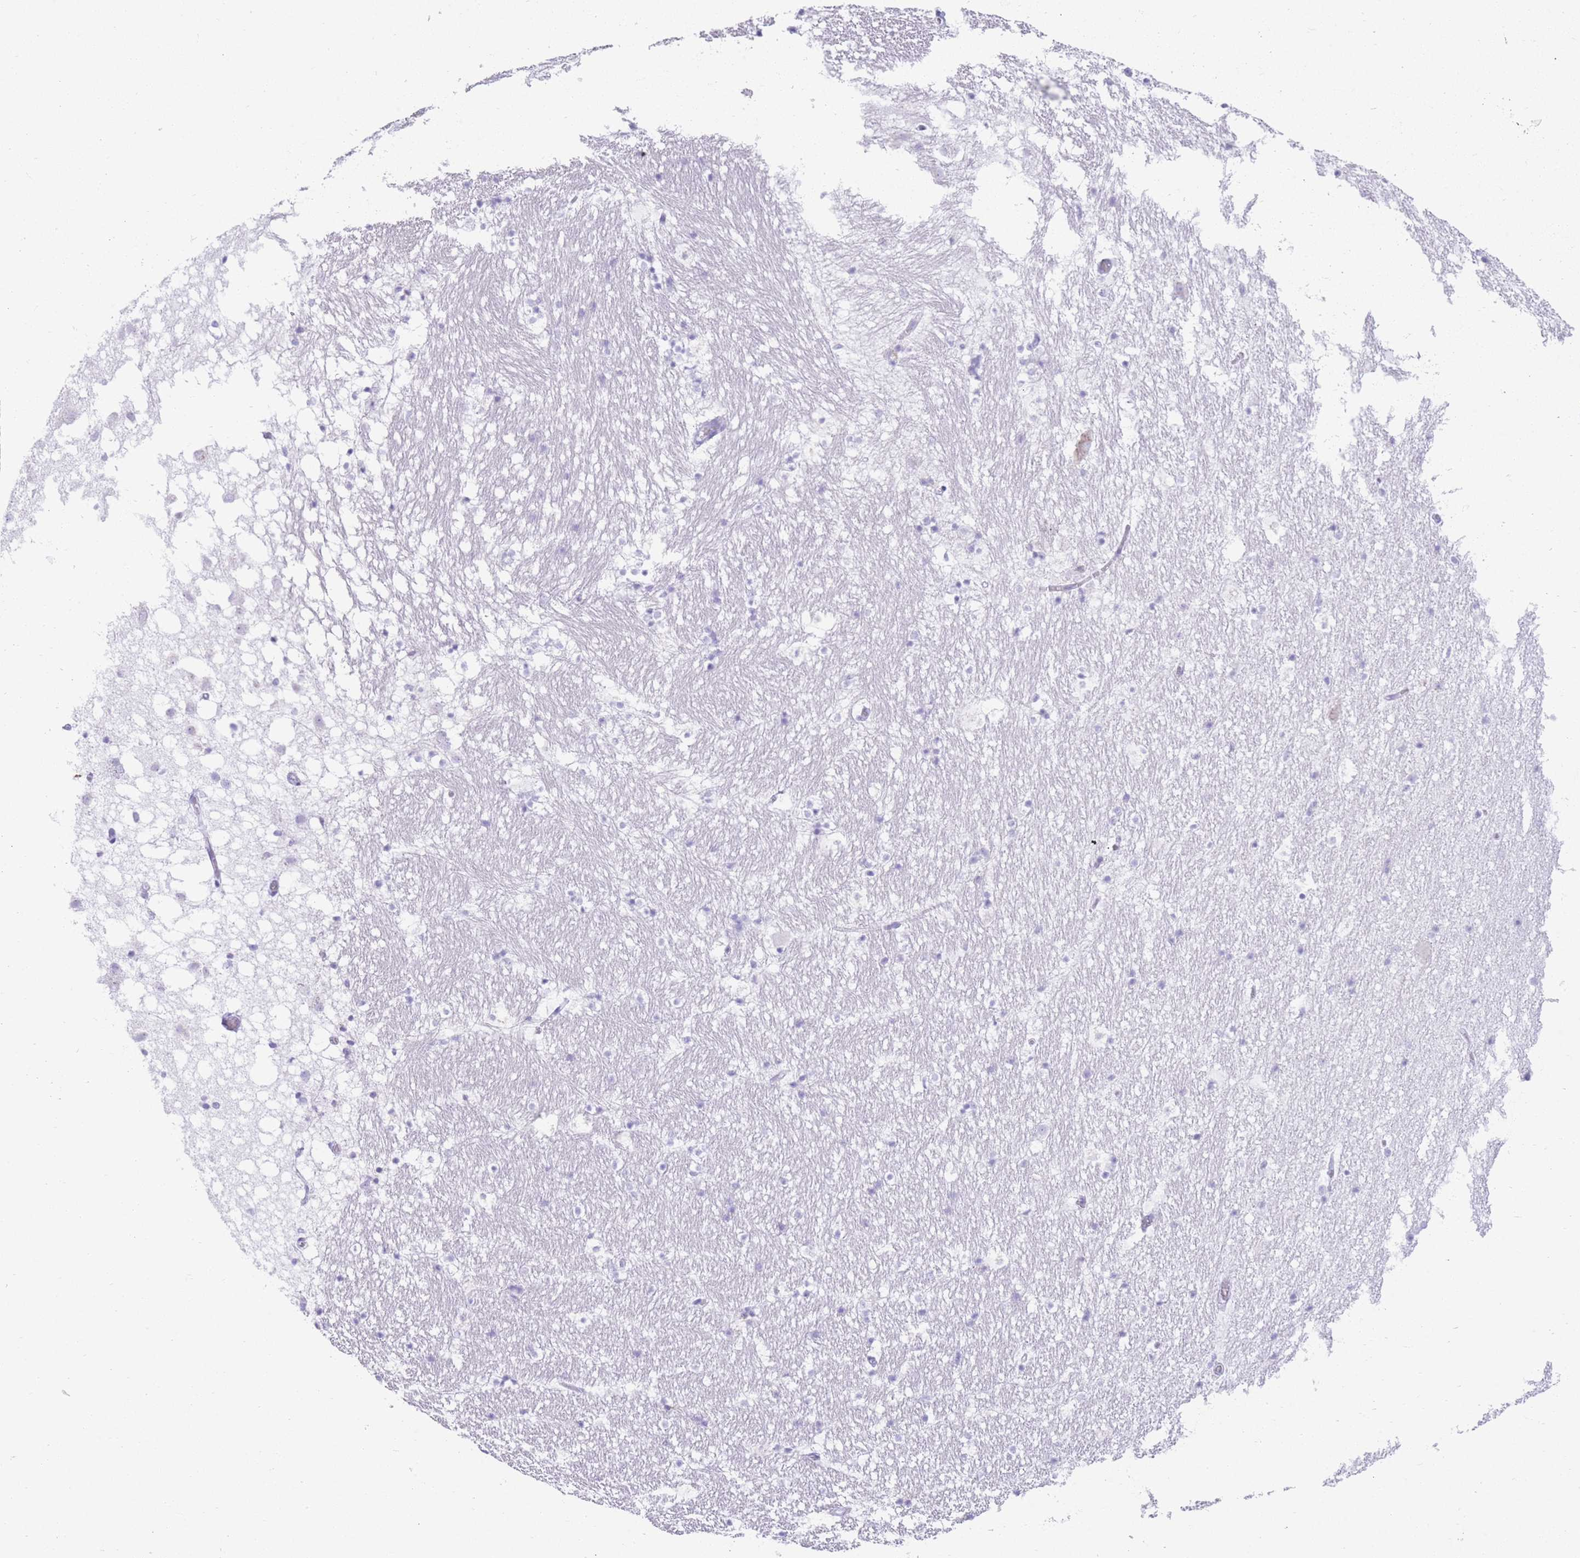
{"staining": {"intensity": "negative", "quantity": "none", "location": "none"}, "tissue": "hippocampus", "cell_type": "Glial cells", "image_type": "normal", "snomed": [{"axis": "morphology", "description": "Normal tissue, NOS"}, {"axis": "topography", "description": "Hippocampus"}], "caption": "The histopathology image demonstrates no staining of glial cells in unremarkable hippocampus.", "gene": "ELOA2", "patient": {"sex": "male", "age": 37}}